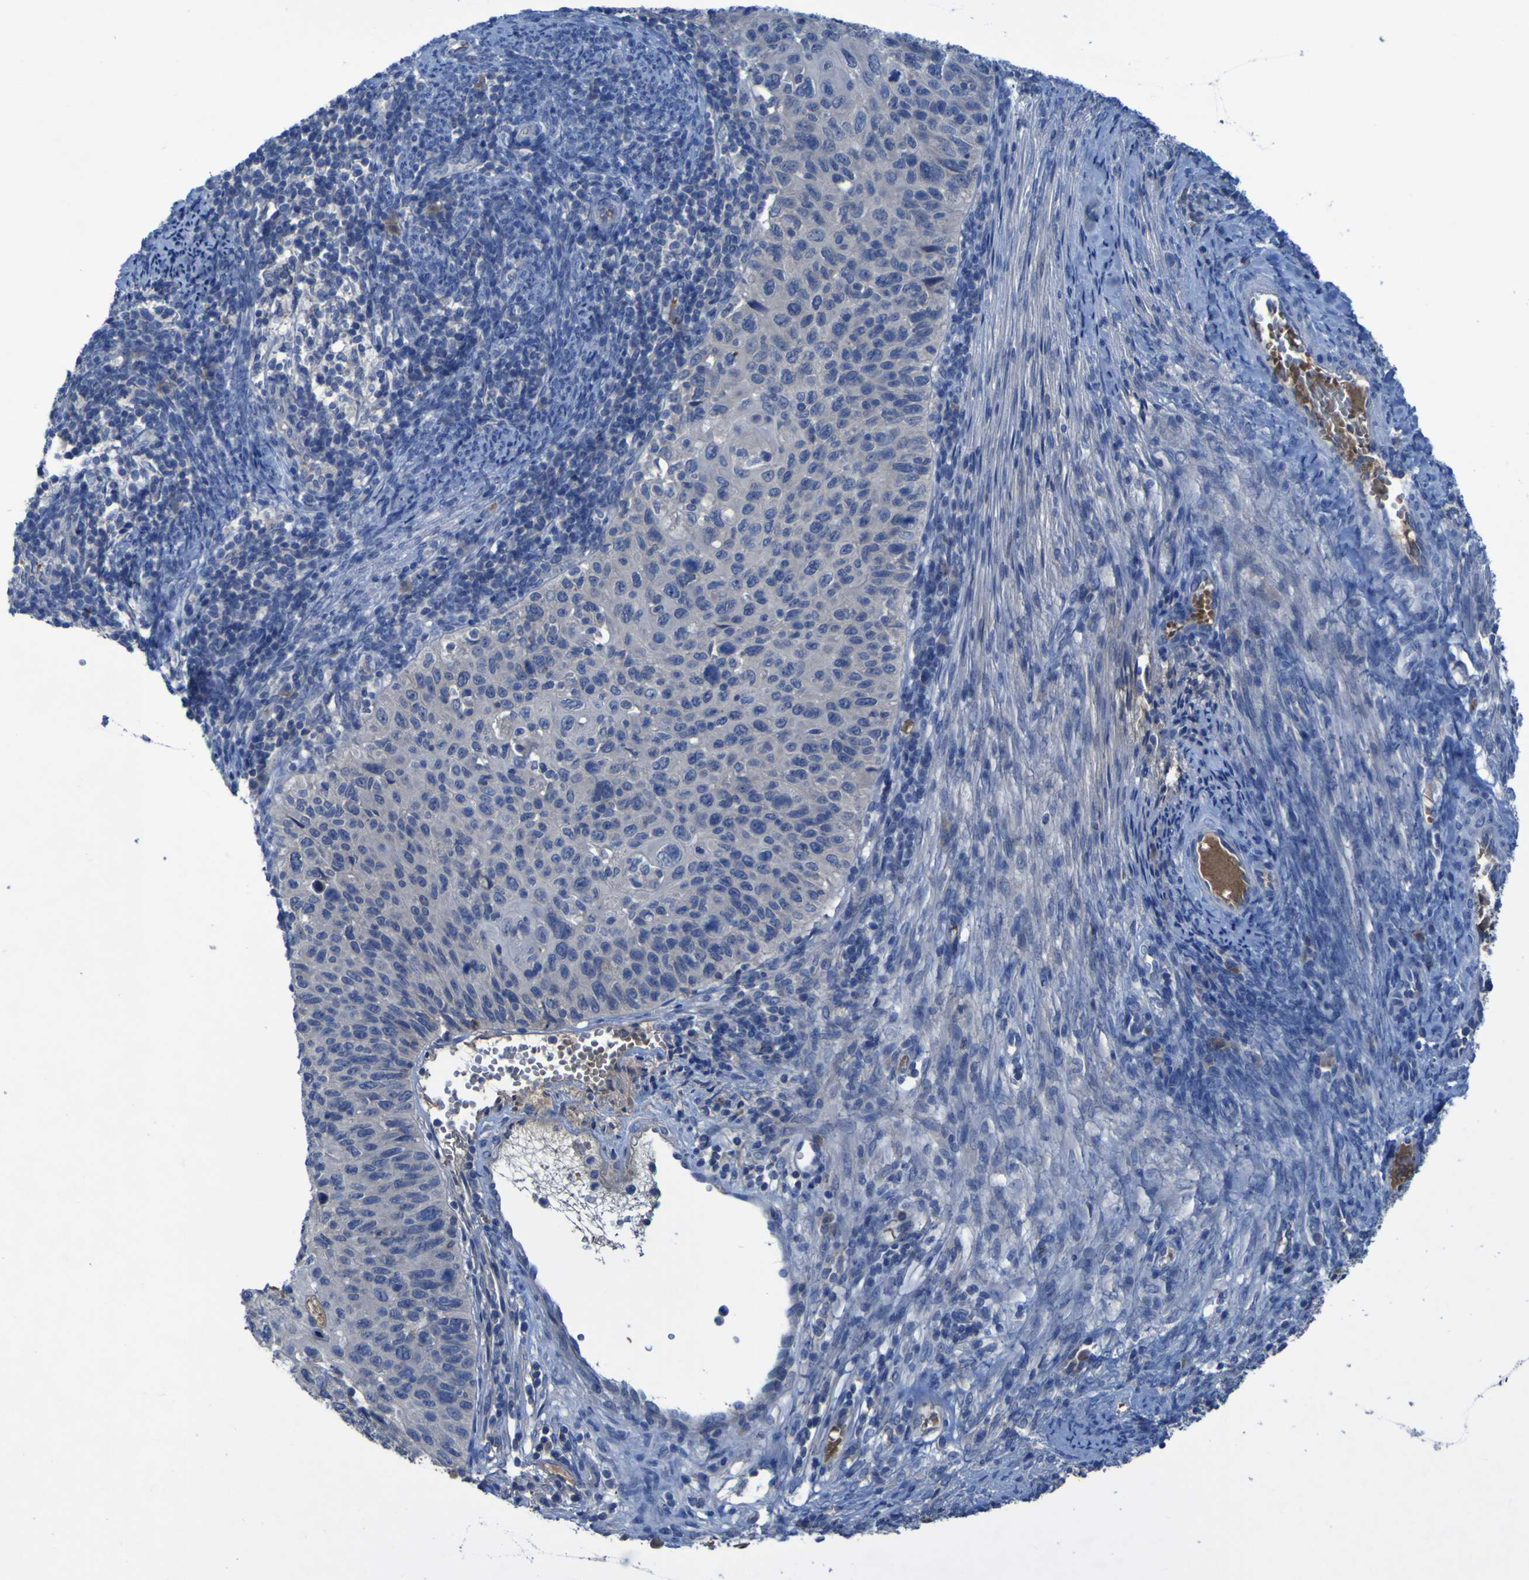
{"staining": {"intensity": "negative", "quantity": "none", "location": "none"}, "tissue": "cervical cancer", "cell_type": "Tumor cells", "image_type": "cancer", "snomed": [{"axis": "morphology", "description": "Squamous cell carcinoma, NOS"}, {"axis": "topography", "description": "Cervix"}], "caption": "High magnification brightfield microscopy of cervical squamous cell carcinoma stained with DAB (3,3'-diaminobenzidine) (brown) and counterstained with hematoxylin (blue): tumor cells show no significant positivity. (DAB (3,3'-diaminobenzidine) IHC visualized using brightfield microscopy, high magnification).", "gene": "SGK2", "patient": {"sex": "female", "age": 70}}